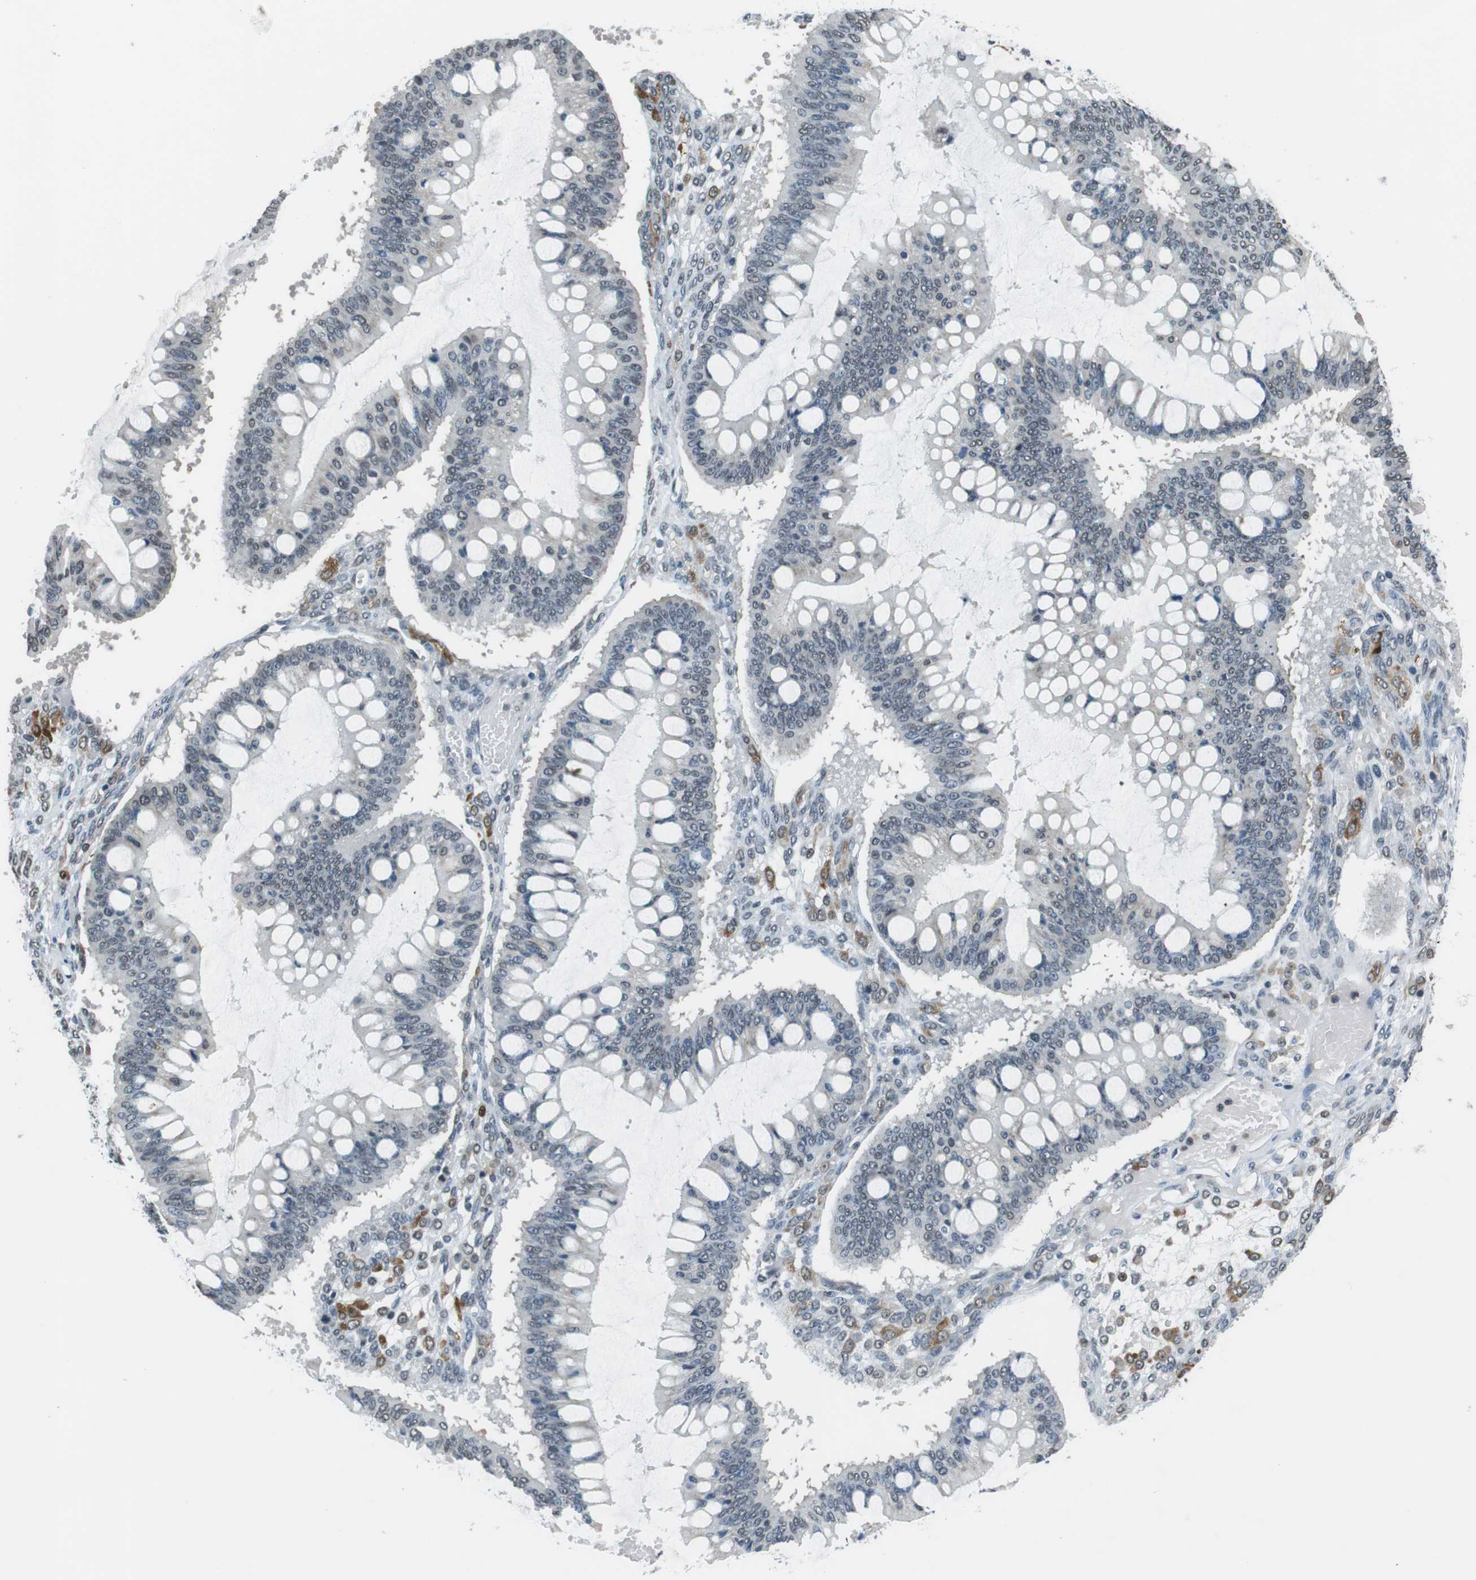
{"staining": {"intensity": "weak", "quantity": "<25%", "location": "nuclear"}, "tissue": "ovarian cancer", "cell_type": "Tumor cells", "image_type": "cancer", "snomed": [{"axis": "morphology", "description": "Cystadenocarcinoma, mucinous, NOS"}, {"axis": "topography", "description": "Ovary"}], "caption": "This photomicrograph is of ovarian mucinous cystadenocarcinoma stained with immunohistochemistry (IHC) to label a protein in brown with the nuclei are counter-stained blue. There is no expression in tumor cells.", "gene": "NEK4", "patient": {"sex": "female", "age": 73}}